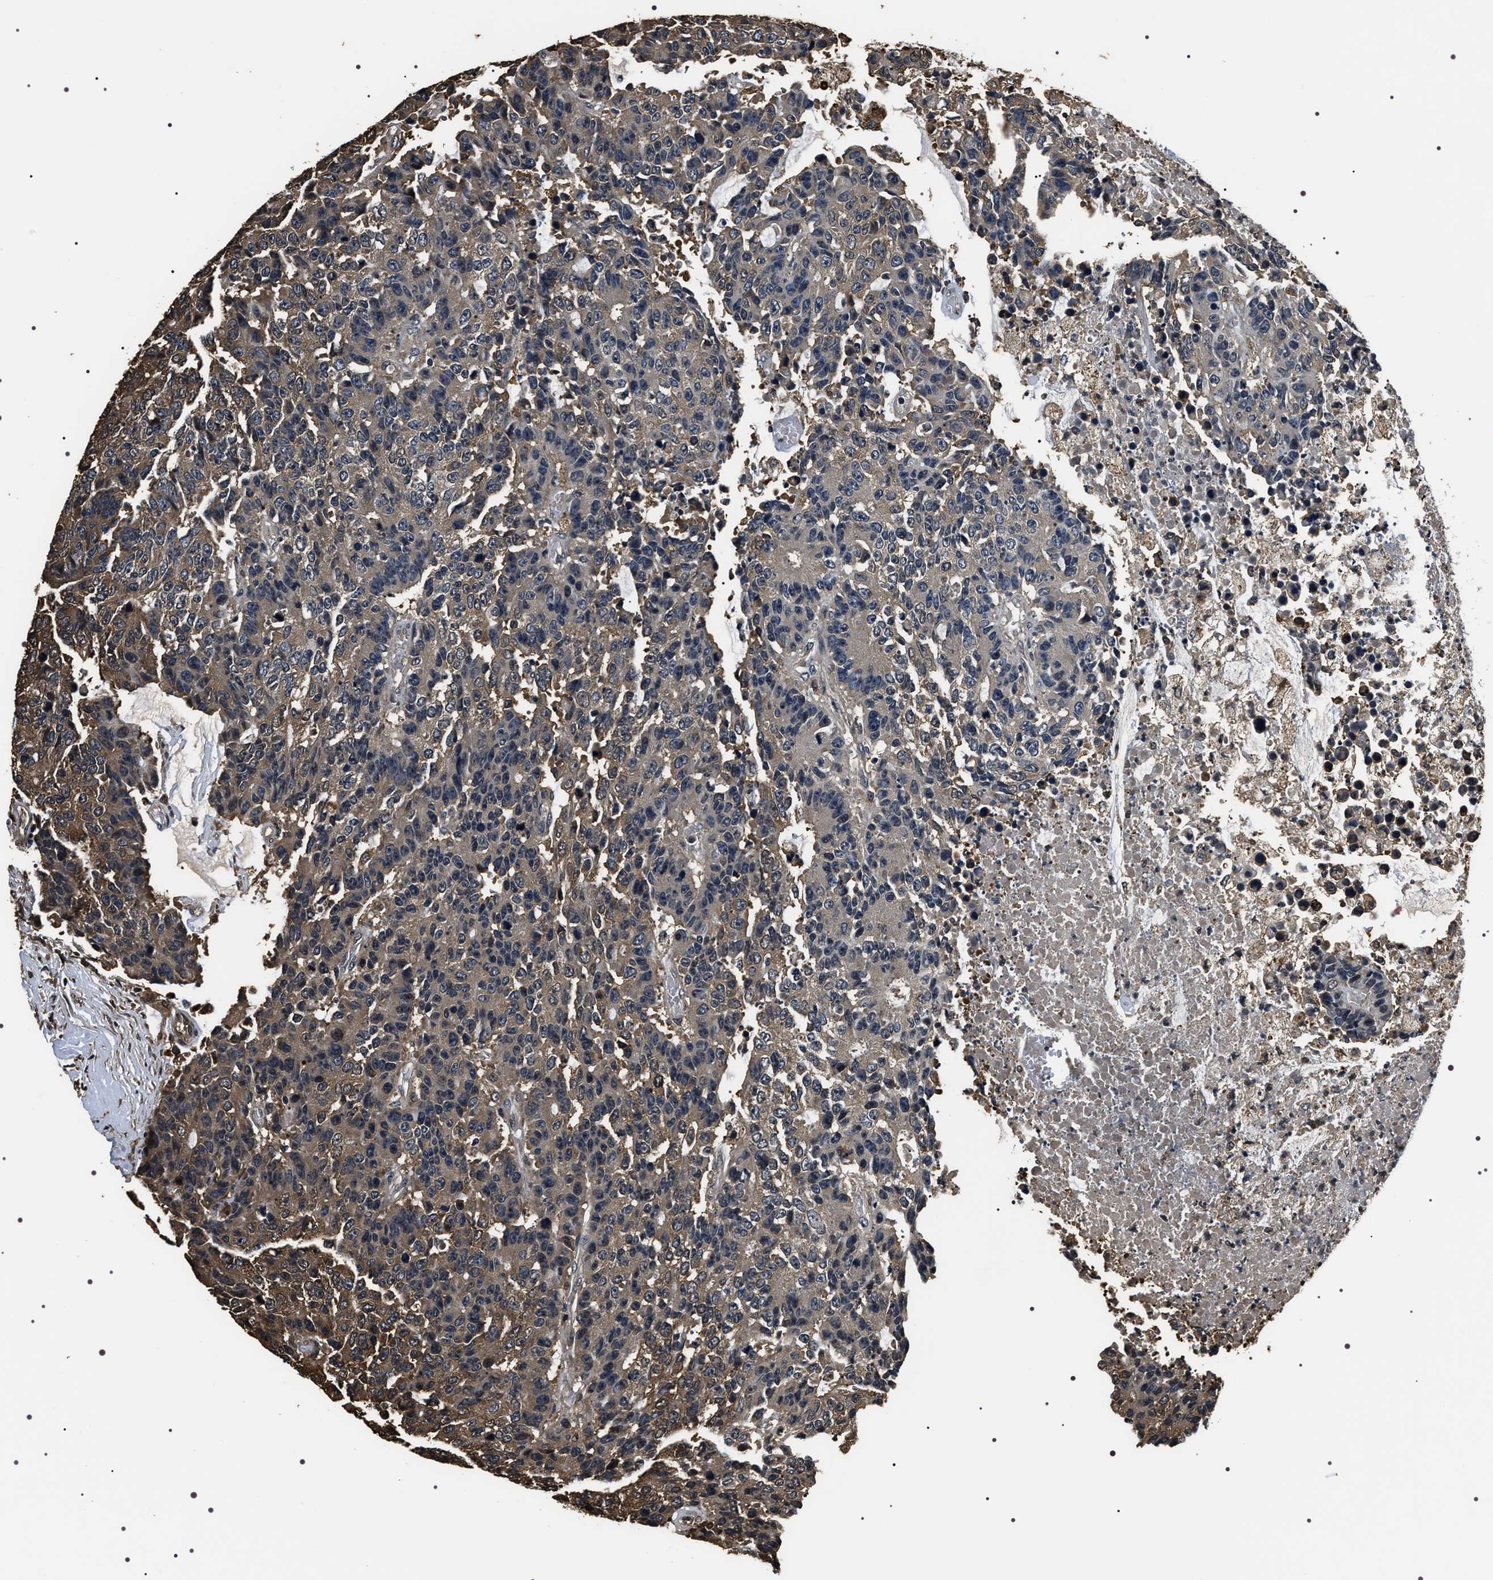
{"staining": {"intensity": "weak", "quantity": "25%-75%", "location": "cytoplasmic/membranous"}, "tissue": "colorectal cancer", "cell_type": "Tumor cells", "image_type": "cancer", "snomed": [{"axis": "morphology", "description": "Adenocarcinoma, NOS"}, {"axis": "topography", "description": "Colon"}], "caption": "Colorectal cancer (adenocarcinoma) tissue exhibits weak cytoplasmic/membranous staining in approximately 25%-75% of tumor cells", "gene": "ARHGAP22", "patient": {"sex": "female", "age": 86}}